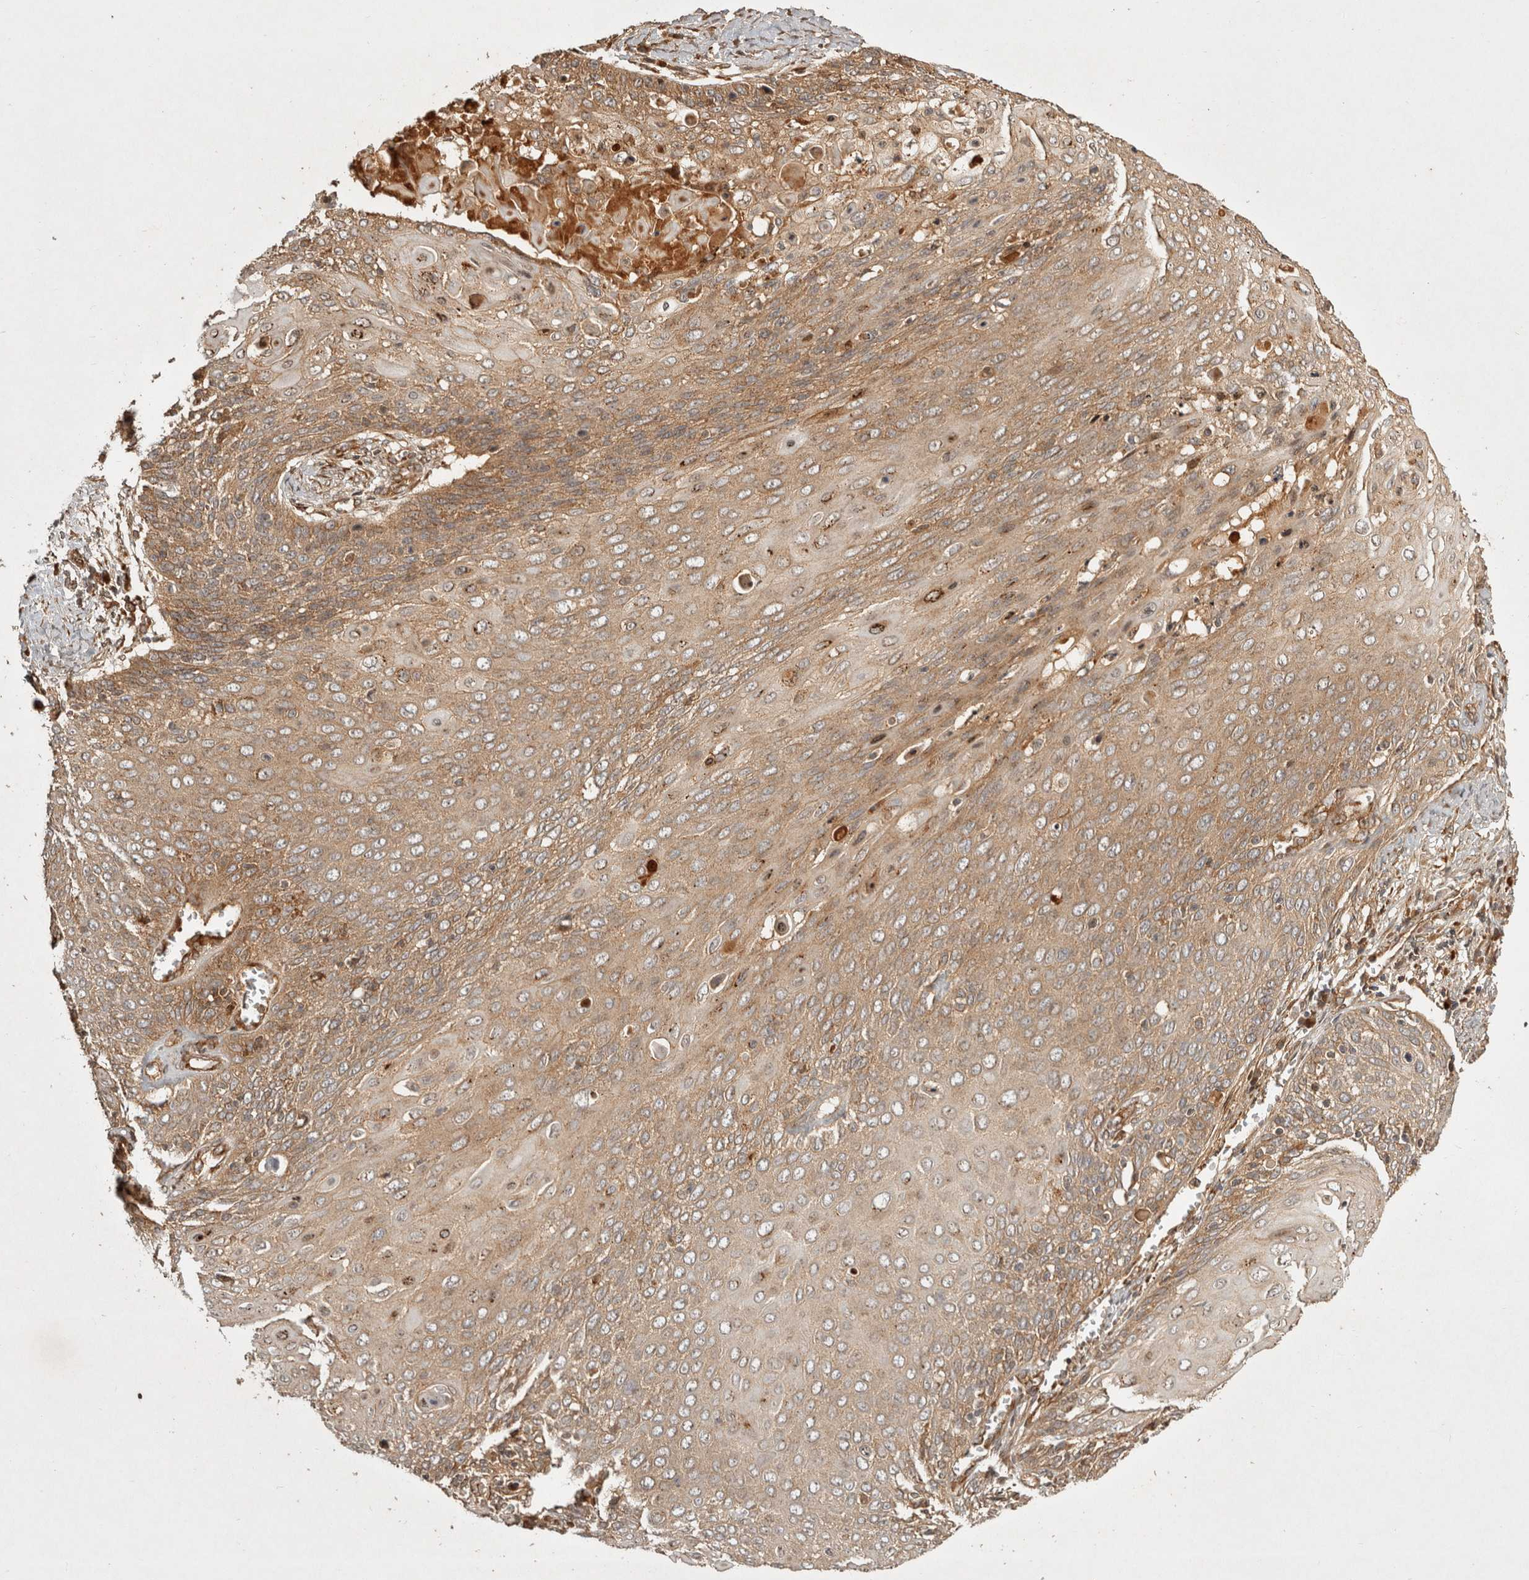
{"staining": {"intensity": "weak", "quantity": ">75%", "location": "cytoplasmic/membranous"}, "tissue": "cervical cancer", "cell_type": "Tumor cells", "image_type": "cancer", "snomed": [{"axis": "morphology", "description": "Squamous cell carcinoma, NOS"}, {"axis": "topography", "description": "Cervix"}], "caption": "Brown immunohistochemical staining in human cervical cancer displays weak cytoplasmic/membranous staining in approximately >75% of tumor cells.", "gene": "CAMSAP2", "patient": {"sex": "female", "age": 39}}